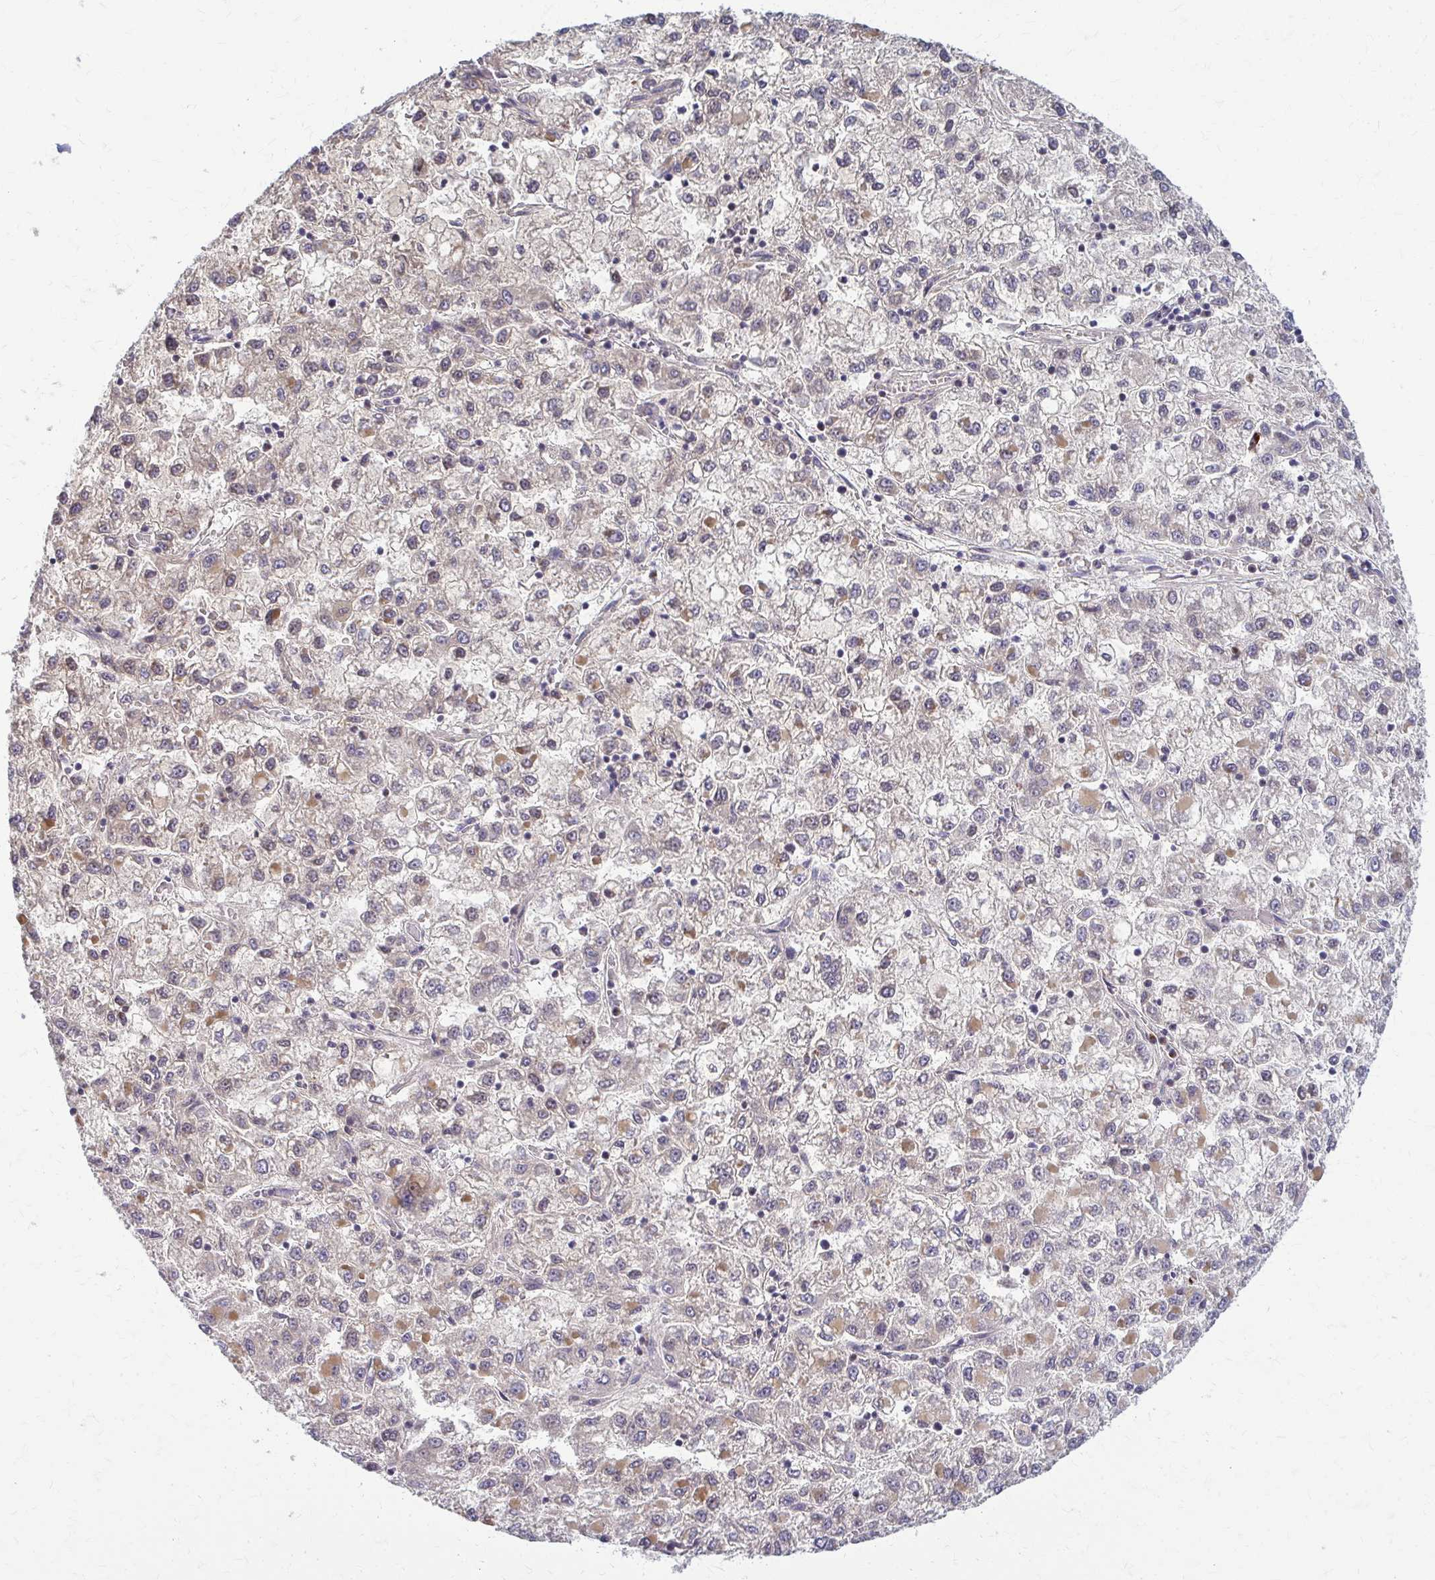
{"staining": {"intensity": "weak", "quantity": "<25%", "location": "cytoplasmic/membranous"}, "tissue": "liver cancer", "cell_type": "Tumor cells", "image_type": "cancer", "snomed": [{"axis": "morphology", "description": "Carcinoma, Hepatocellular, NOS"}, {"axis": "topography", "description": "Liver"}], "caption": "Human liver cancer (hepatocellular carcinoma) stained for a protein using immunohistochemistry (IHC) shows no staining in tumor cells.", "gene": "MCRIP2", "patient": {"sex": "male", "age": 40}}